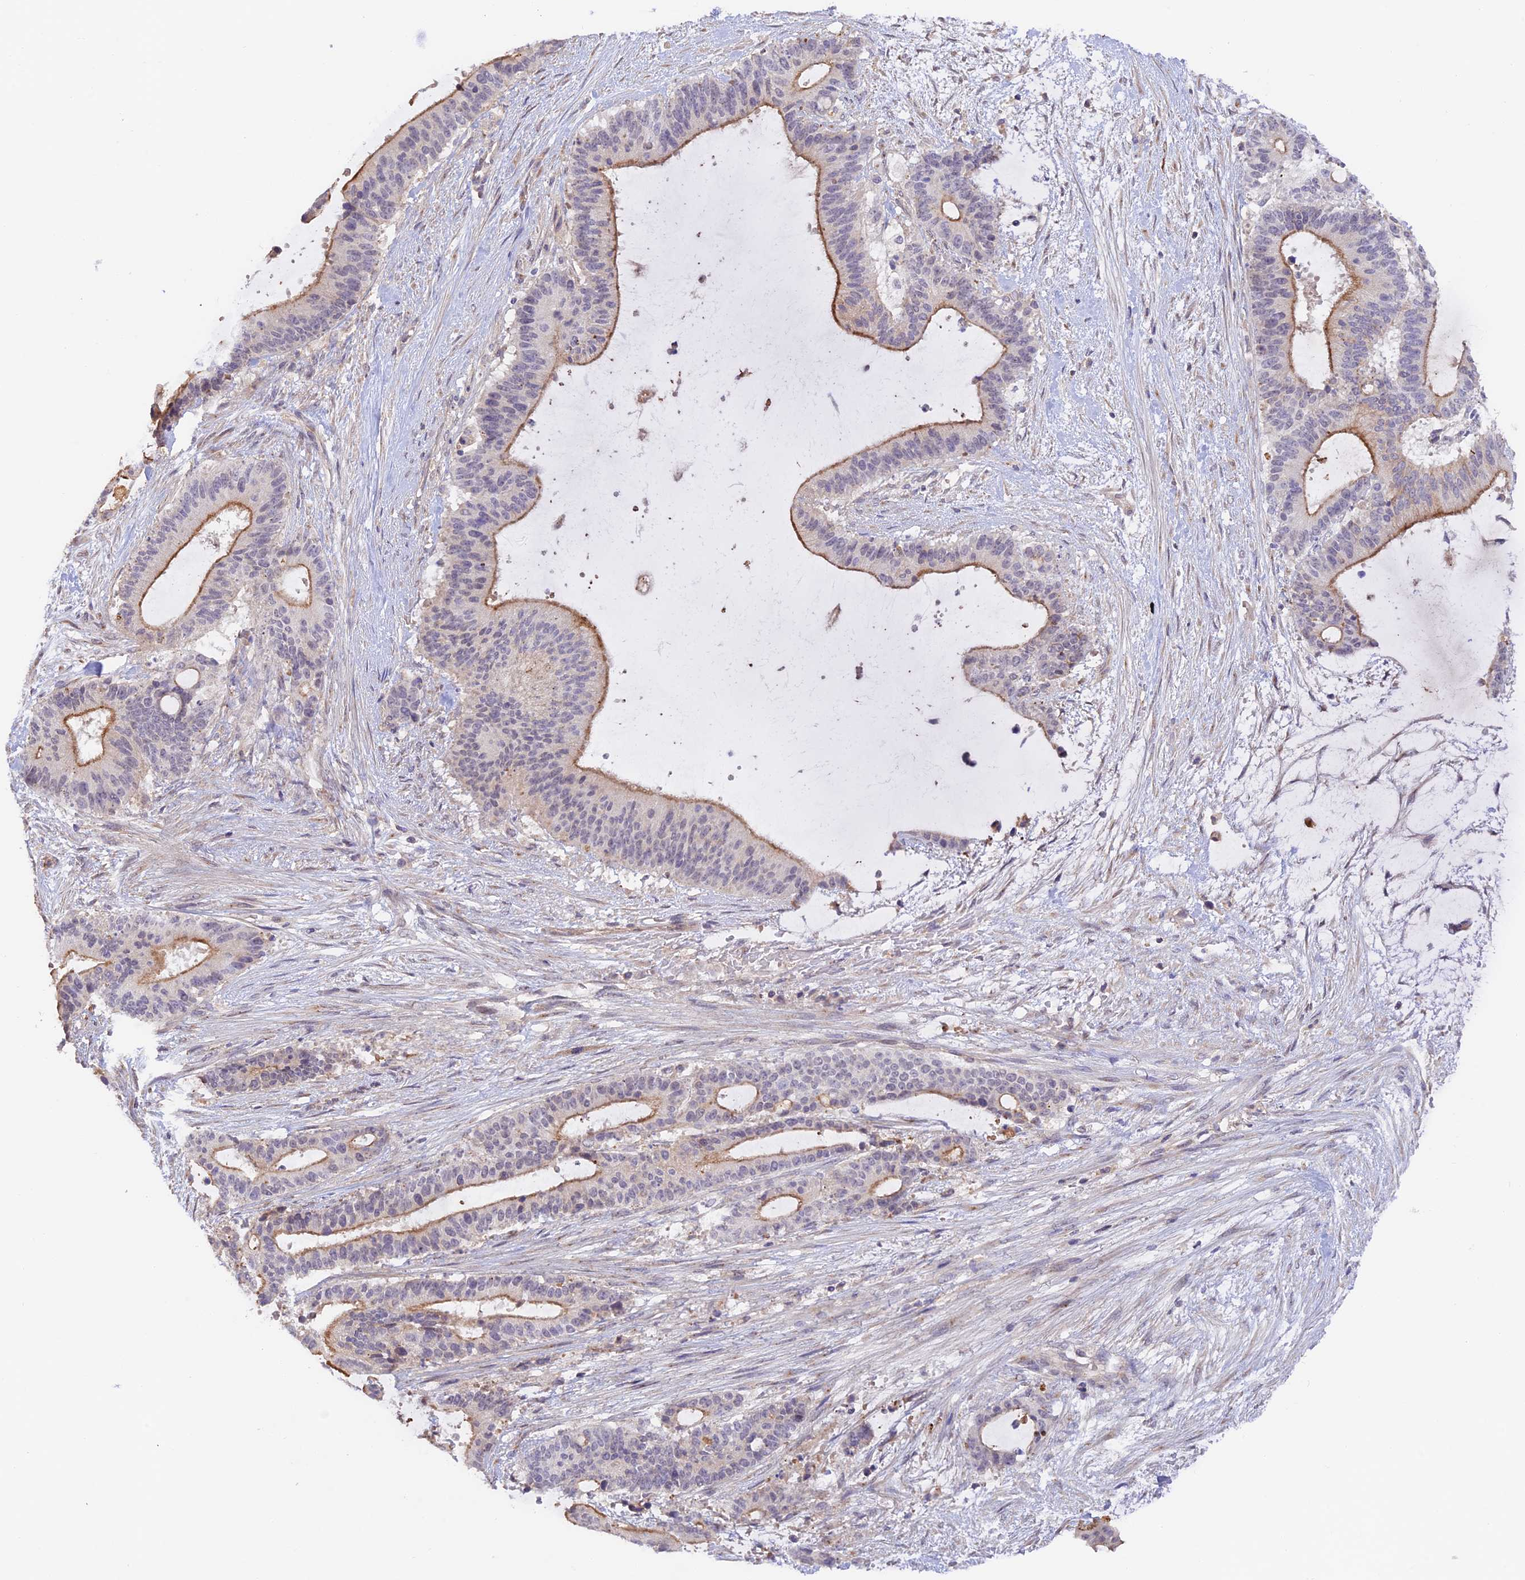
{"staining": {"intensity": "moderate", "quantity": "<25%", "location": "cytoplasmic/membranous"}, "tissue": "liver cancer", "cell_type": "Tumor cells", "image_type": "cancer", "snomed": [{"axis": "morphology", "description": "Normal tissue, NOS"}, {"axis": "morphology", "description": "Cholangiocarcinoma"}, {"axis": "topography", "description": "Liver"}, {"axis": "topography", "description": "Peripheral nerve tissue"}], "caption": "Liver cholangiocarcinoma stained for a protein demonstrates moderate cytoplasmic/membranous positivity in tumor cells. (Brightfield microscopy of DAB IHC at high magnification).", "gene": "CAMSAP3", "patient": {"sex": "female", "age": 73}}